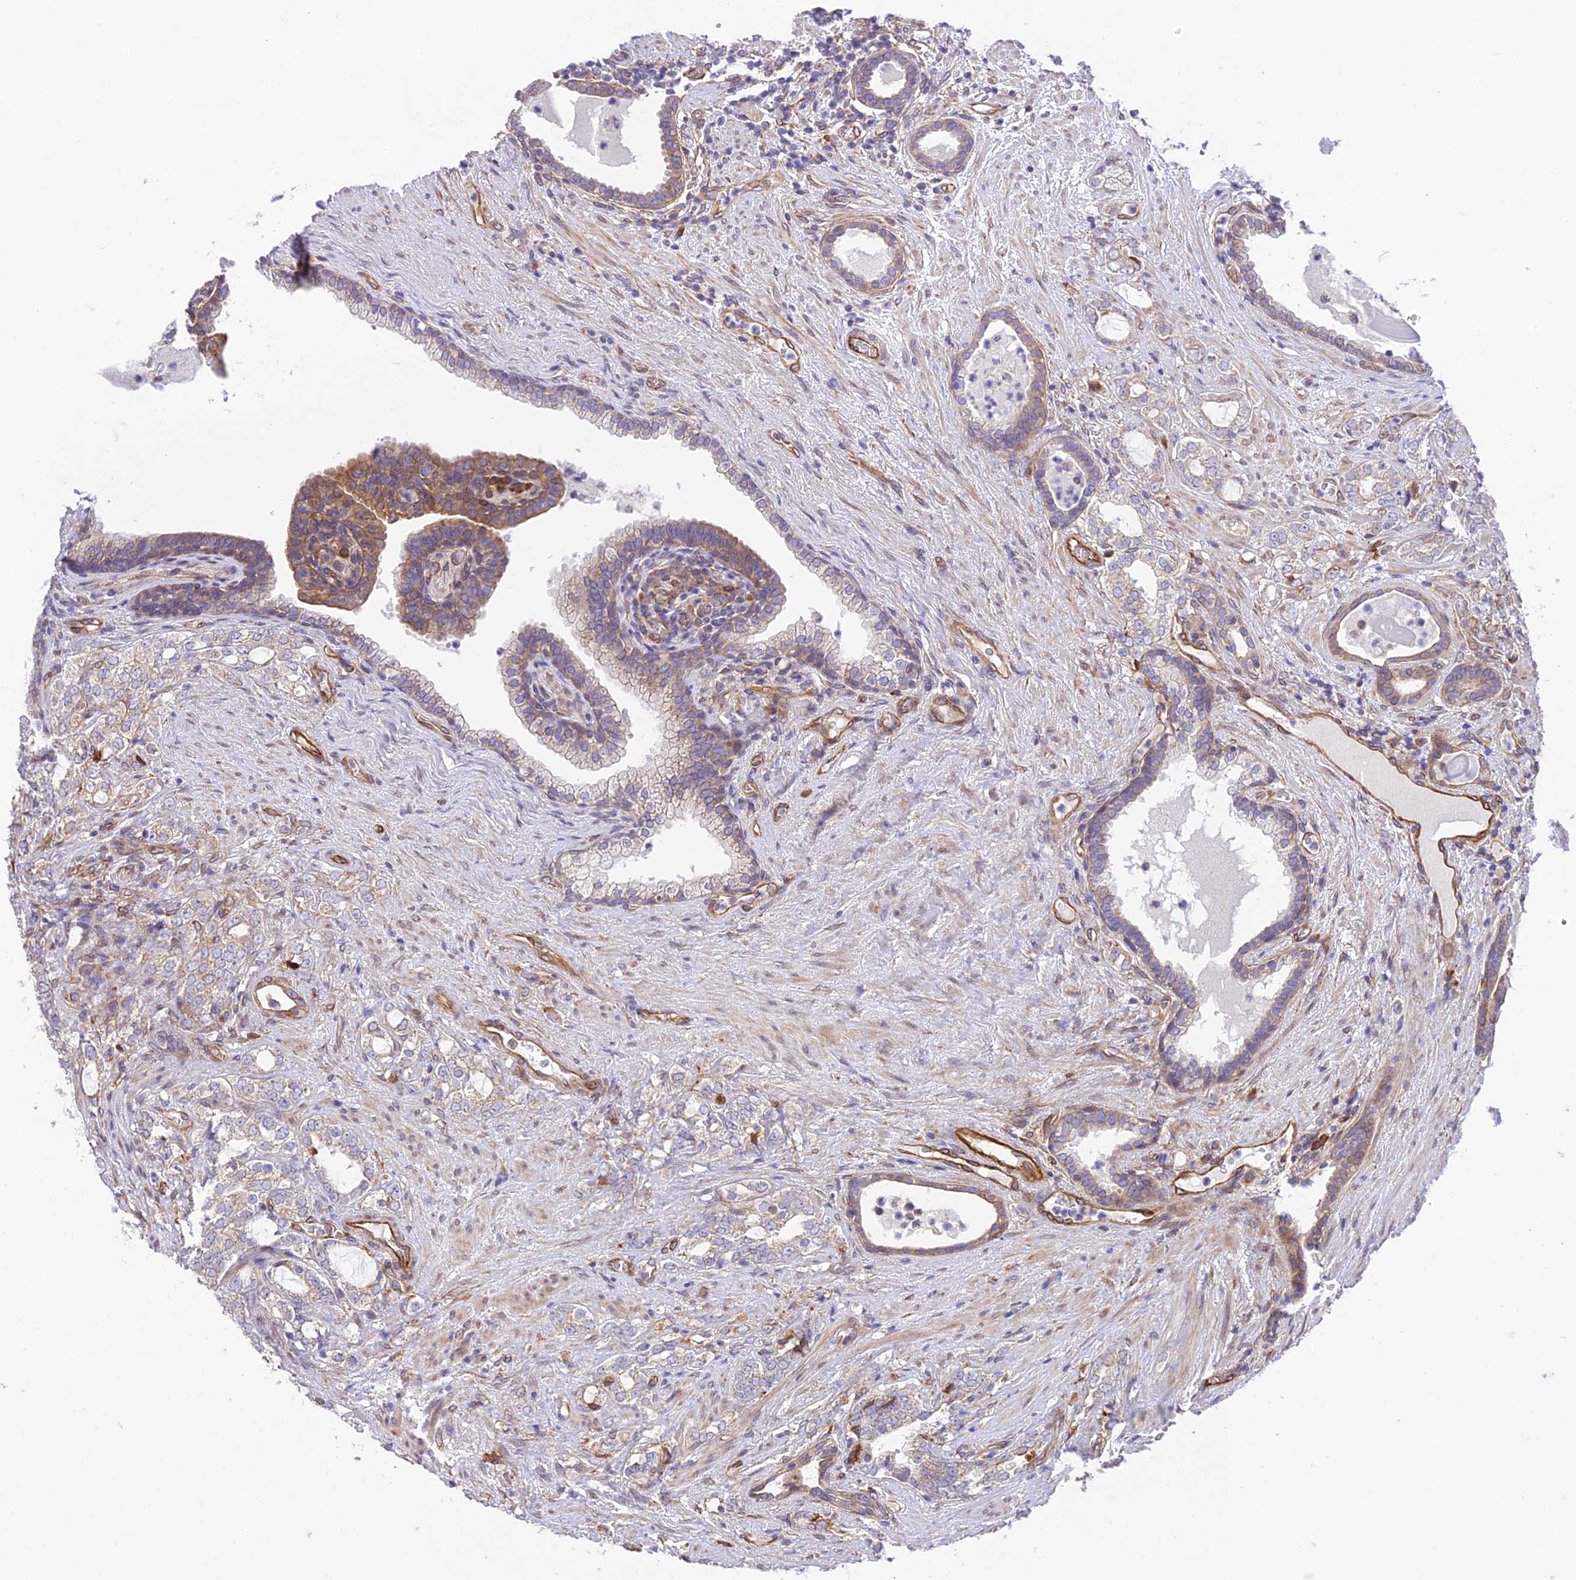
{"staining": {"intensity": "negative", "quantity": "none", "location": "none"}, "tissue": "prostate cancer", "cell_type": "Tumor cells", "image_type": "cancer", "snomed": [{"axis": "morphology", "description": "Adenocarcinoma, High grade"}, {"axis": "topography", "description": "Prostate"}], "caption": "IHC of prostate adenocarcinoma (high-grade) demonstrates no staining in tumor cells.", "gene": "EXOC3L4", "patient": {"sex": "male", "age": 64}}